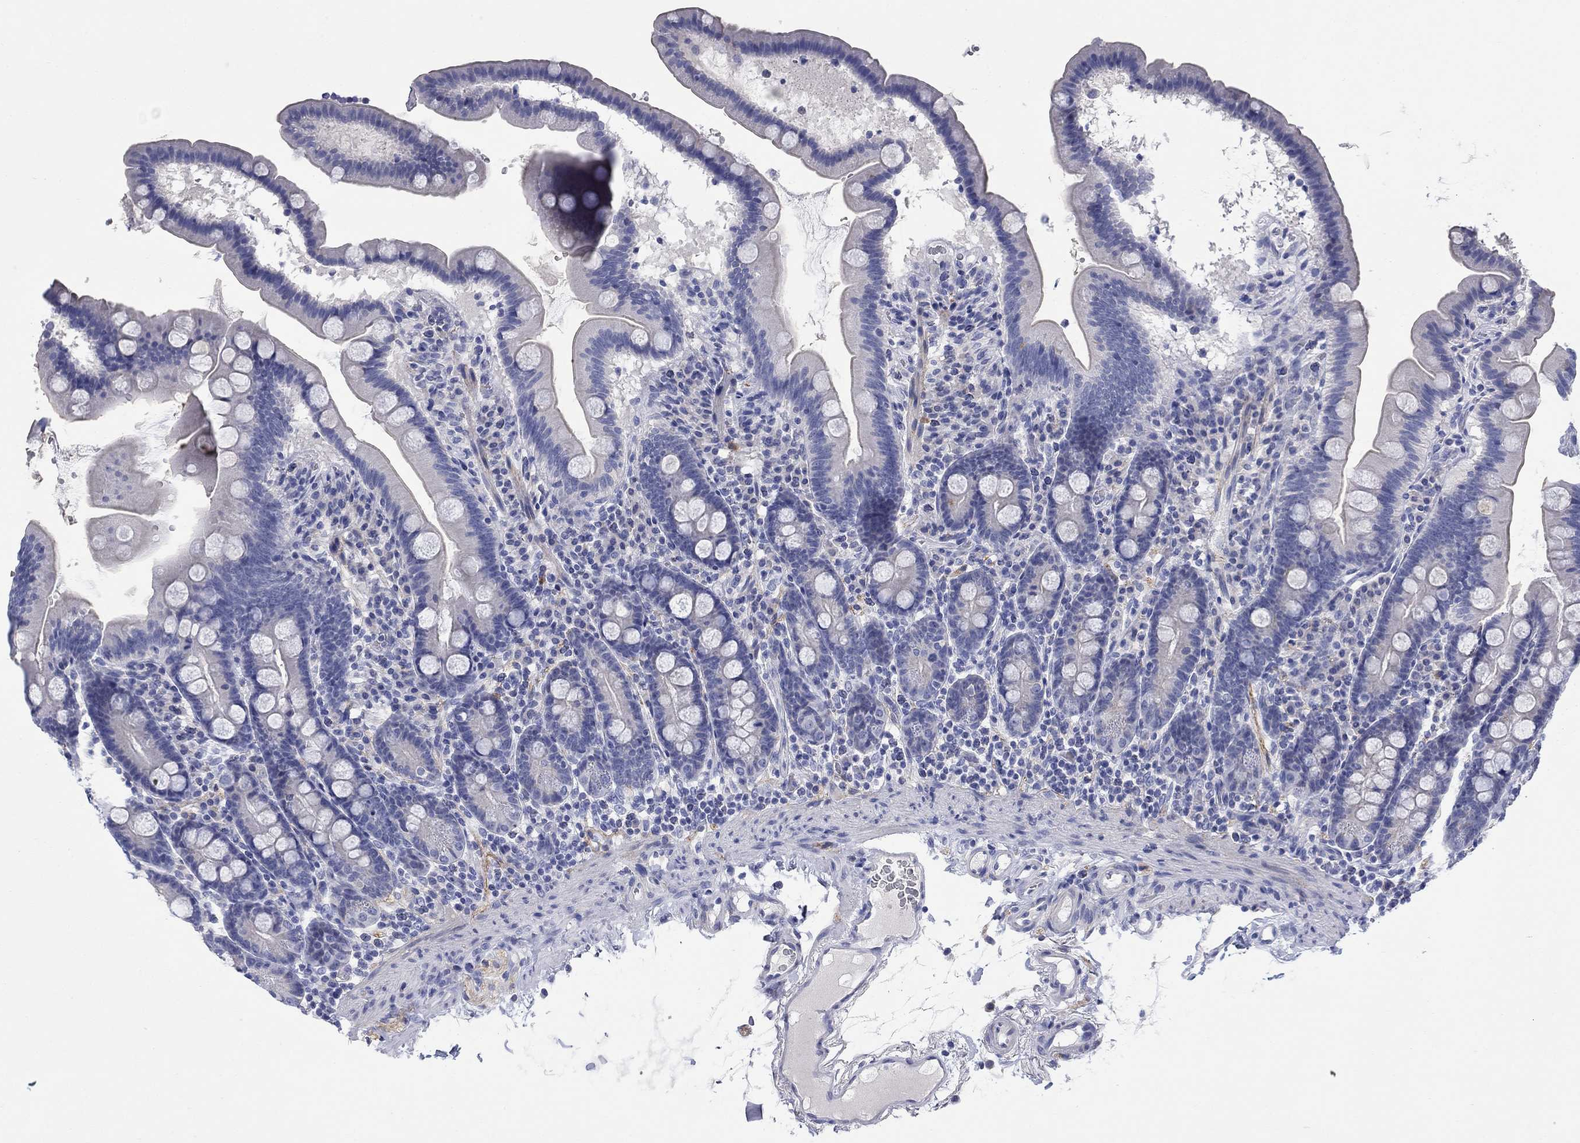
{"staining": {"intensity": "negative", "quantity": "none", "location": "none"}, "tissue": "duodenum", "cell_type": "Glandular cells", "image_type": "normal", "snomed": [{"axis": "morphology", "description": "Normal tissue, NOS"}, {"axis": "topography", "description": "Duodenum"}], "caption": "Immunohistochemical staining of unremarkable human duodenum demonstrates no significant positivity in glandular cells. The staining is performed using DAB brown chromogen with nuclei counter-stained in using hematoxylin.", "gene": "PTPRZ1", "patient": {"sex": "male", "age": 59}}